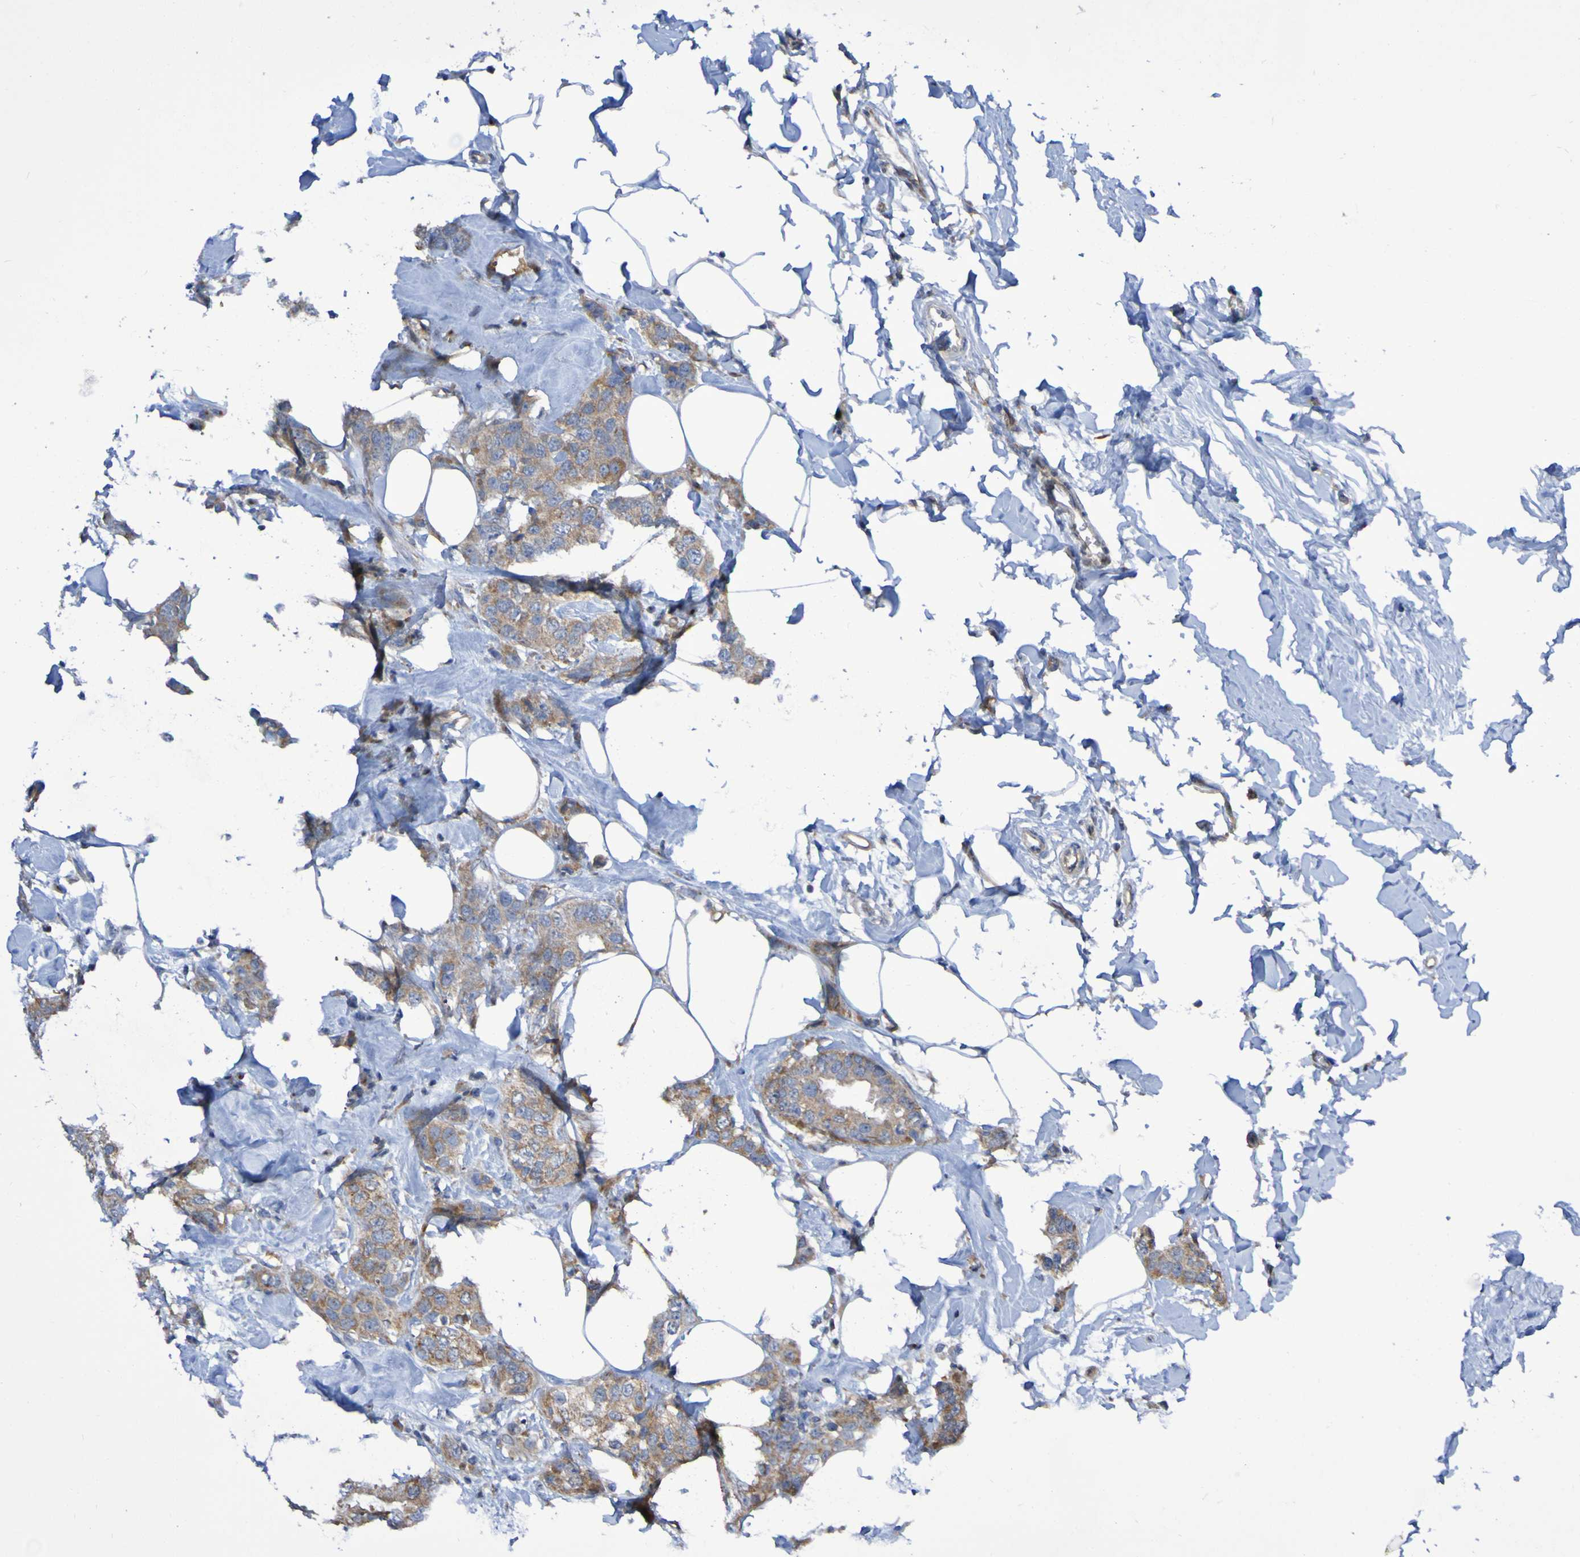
{"staining": {"intensity": "moderate", "quantity": ">75%", "location": "cytoplasmic/membranous"}, "tissue": "breast cancer", "cell_type": "Tumor cells", "image_type": "cancer", "snomed": [{"axis": "morphology", "description": "Normal tissue, NOS"}, {"axis": "morphology", "description": "Duct carcinoma"}, {"axis": "topography", "description": "Breast"}], "caption": "Brown immunohistochemical staining in breast cancer (intraductal carcinoma) demonstrates moderate cytoplasmic/membranous expression in approximately >75% of tumor cells.", "gene": "LMBRD2", "patient": {"sex": "female", "age": 50}}